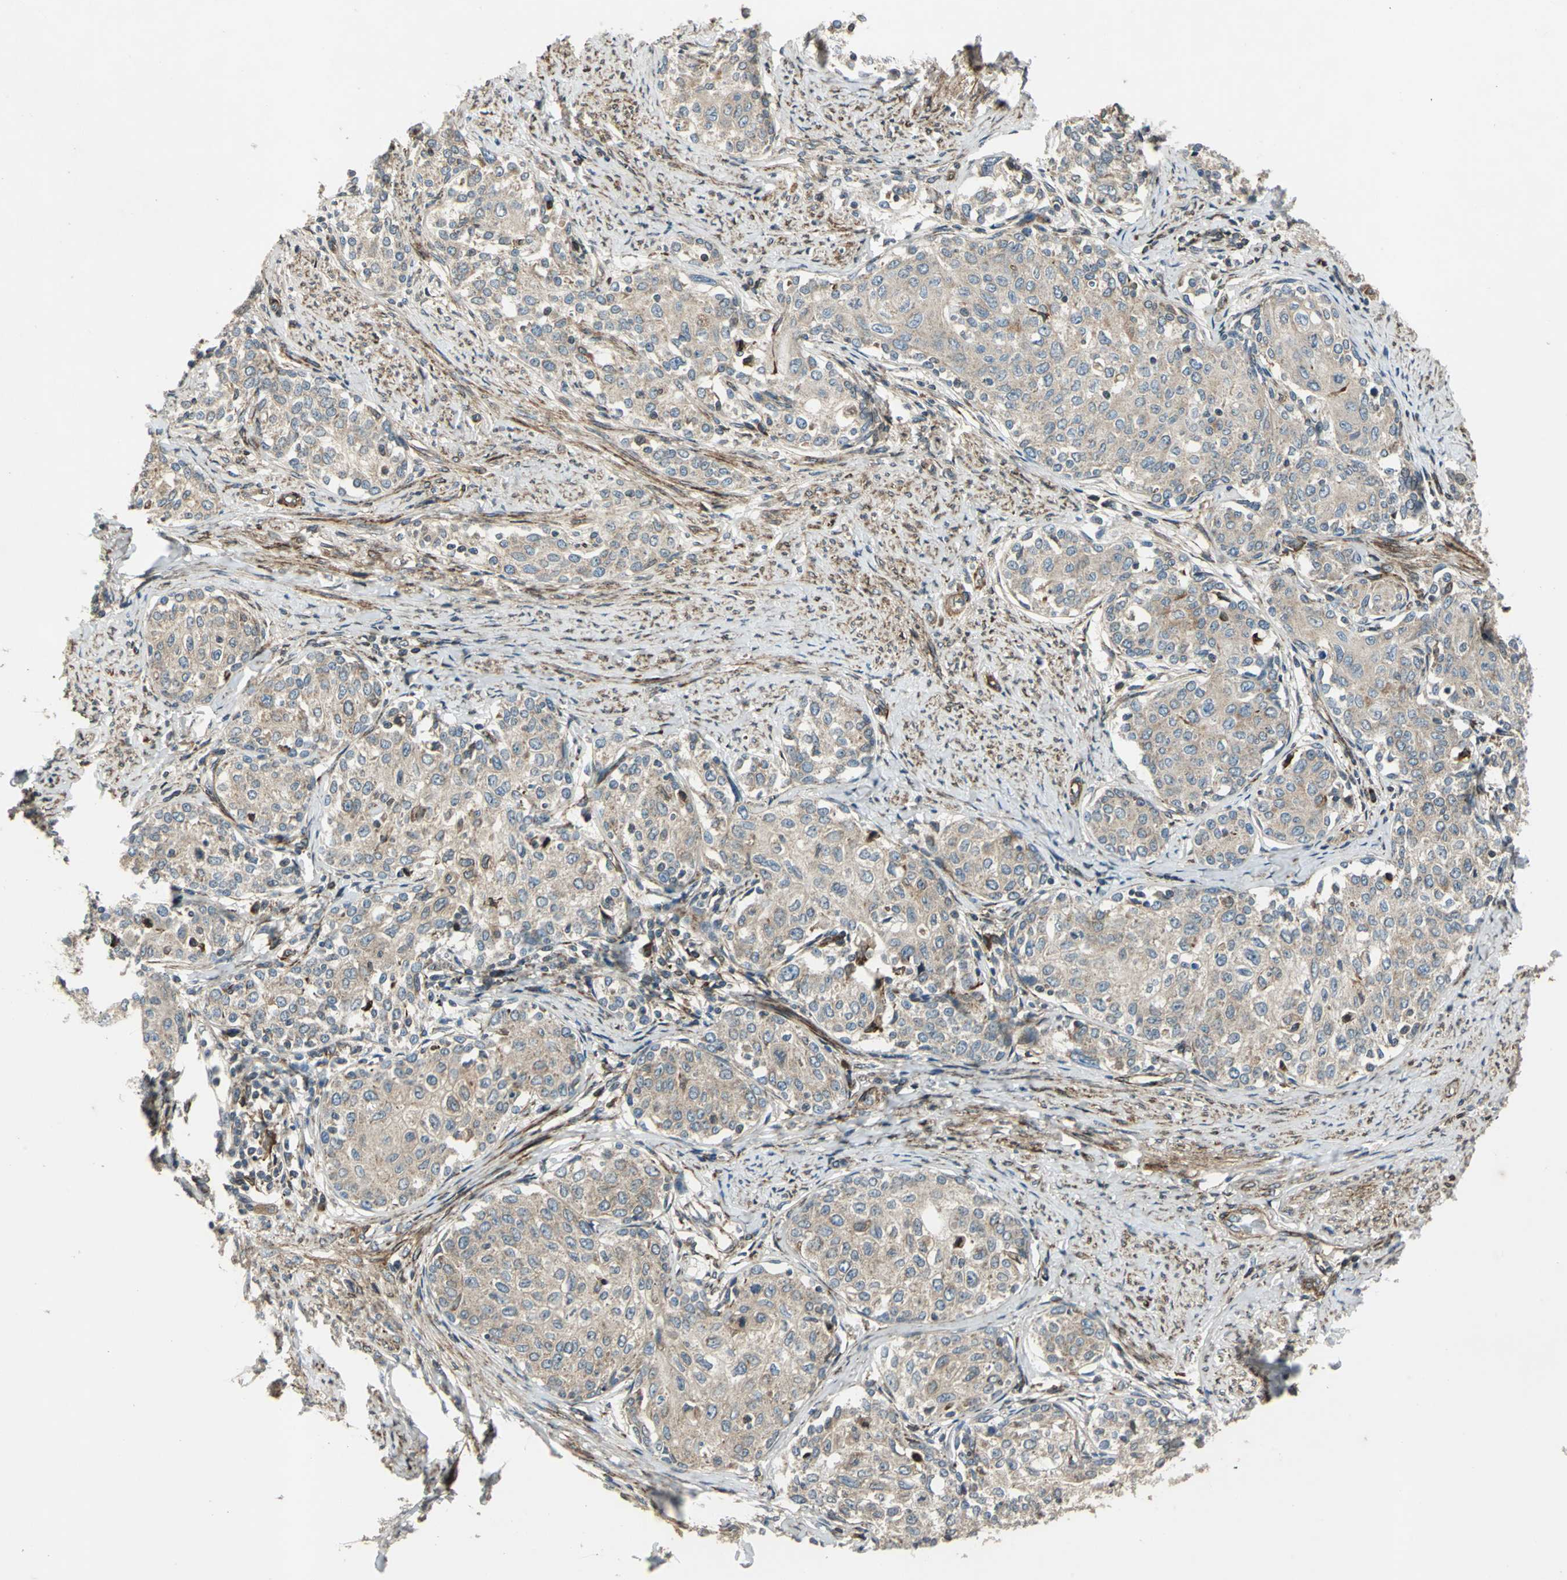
{"staining": {"intensity": "weak", "quantity": ">75%", "location": "cytoplasmic/membranous"}, "tissue": "cervical cancer", "cell_type": "Tumor cells", "image_type": "cancer", "snomed": [{"axis": "morphology", "description": "Squamous cell carcinoma, NOS"}, {"axis": "morphology", "description": "Adenocarcinoma, NOS"}, {"axis": "topography", "description": "Cervix"}], "caption": "Immunohistochemical staining of human cervical cancer demonstrates low levels of weak cytoplasmic/membranous protein positivity in about >75% of tumor cells. The protein is stained brown, and the nuclei are stained in blue (DAB IHC with brightfield microscopy, high magnification).", "gene": "HTATIP2", "patient": {"sex": "female", "age": 52}}